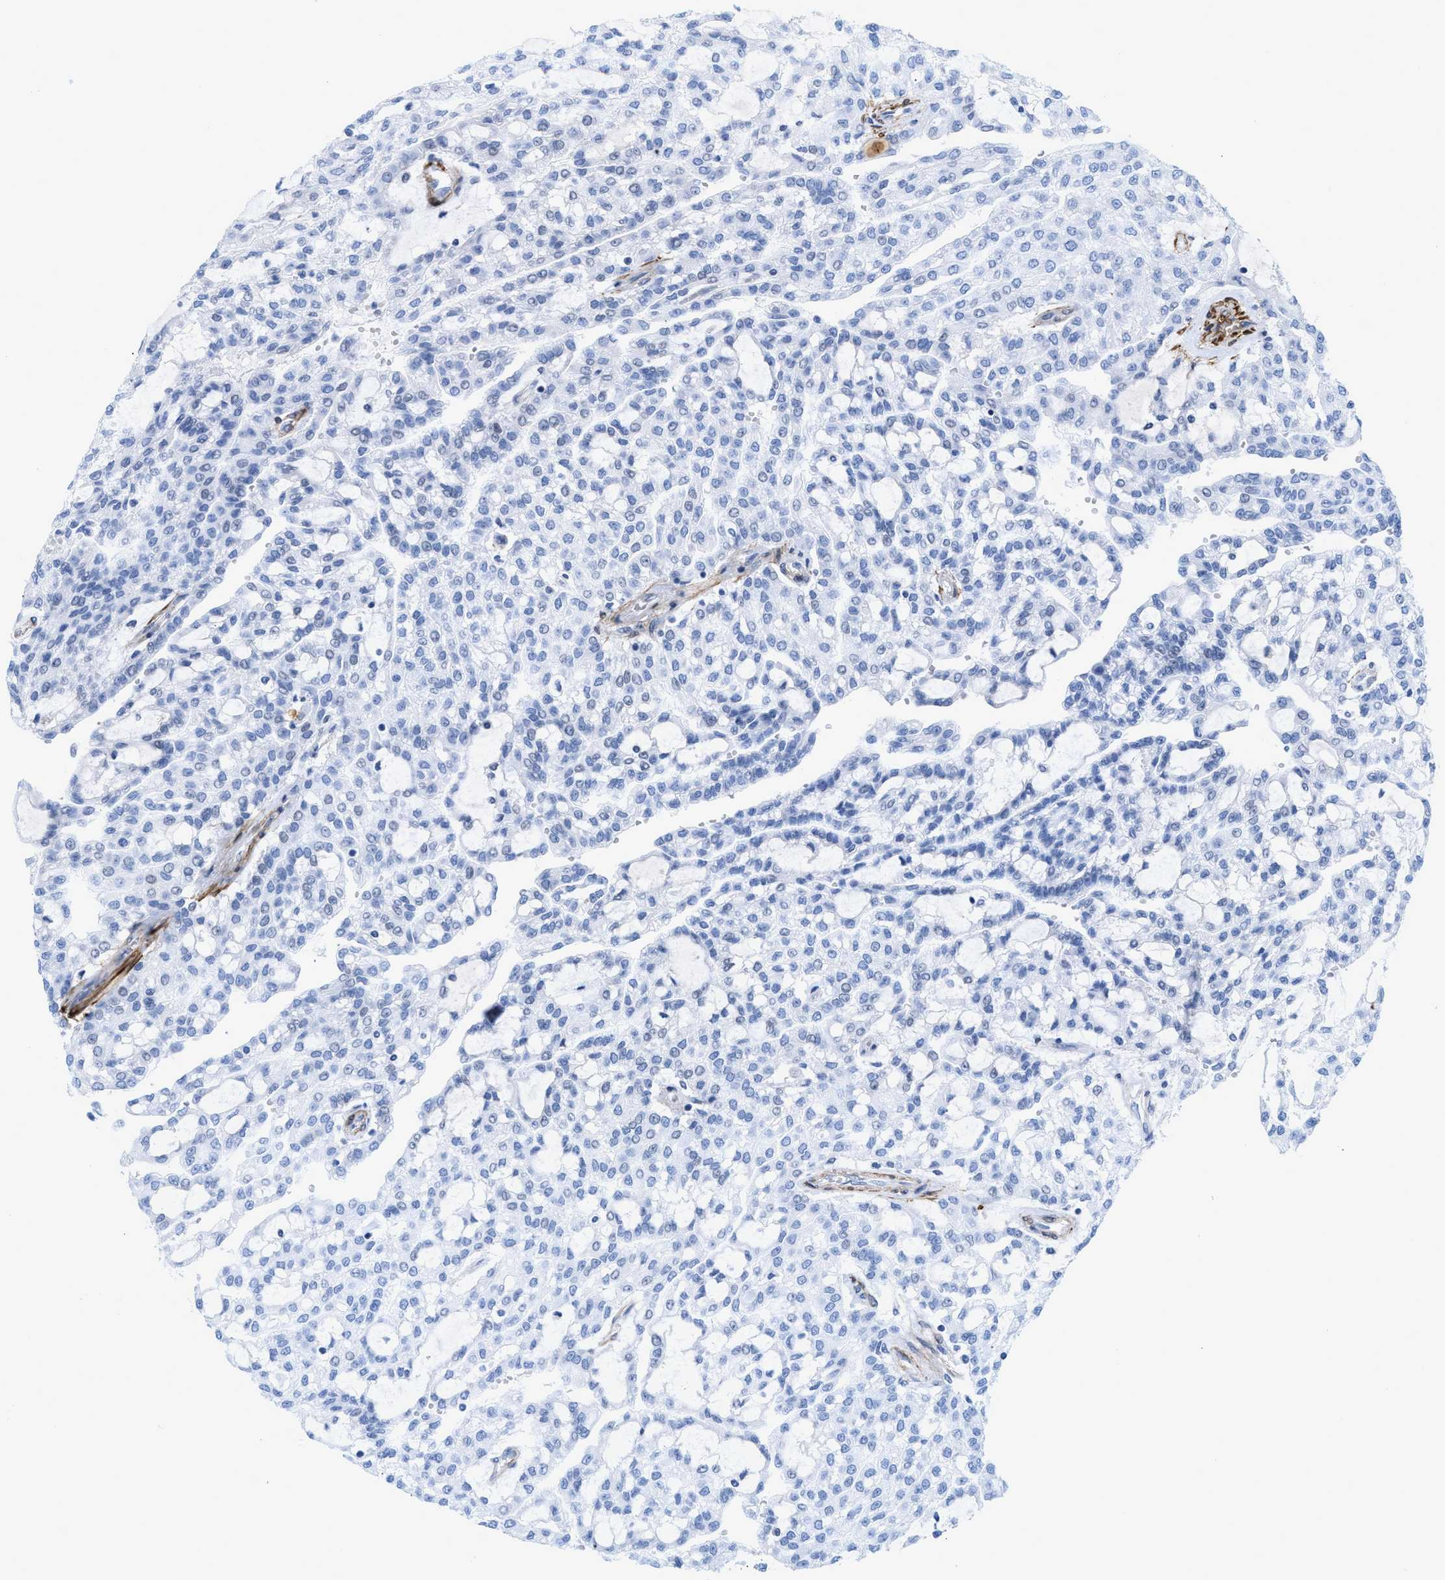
{"staining": {"intensity": "negative", "quantity": "none", "location": "none"}, "tissue": "renal cancer", "cell_type": "Tumor cells", "image_type": "cancer", "snomed": [{"axis": "morphology", "description": "Adenocarcinoma, NOS"}, {"axis": "topography", "description": "Kidney"}], "caption": "Tumor cells are negative for protein expression in human renal adenocarcinoma. Nuclei are stained in blue.", "gene": "TAGLN", "patient": {"sex": "male", "age": 63}}